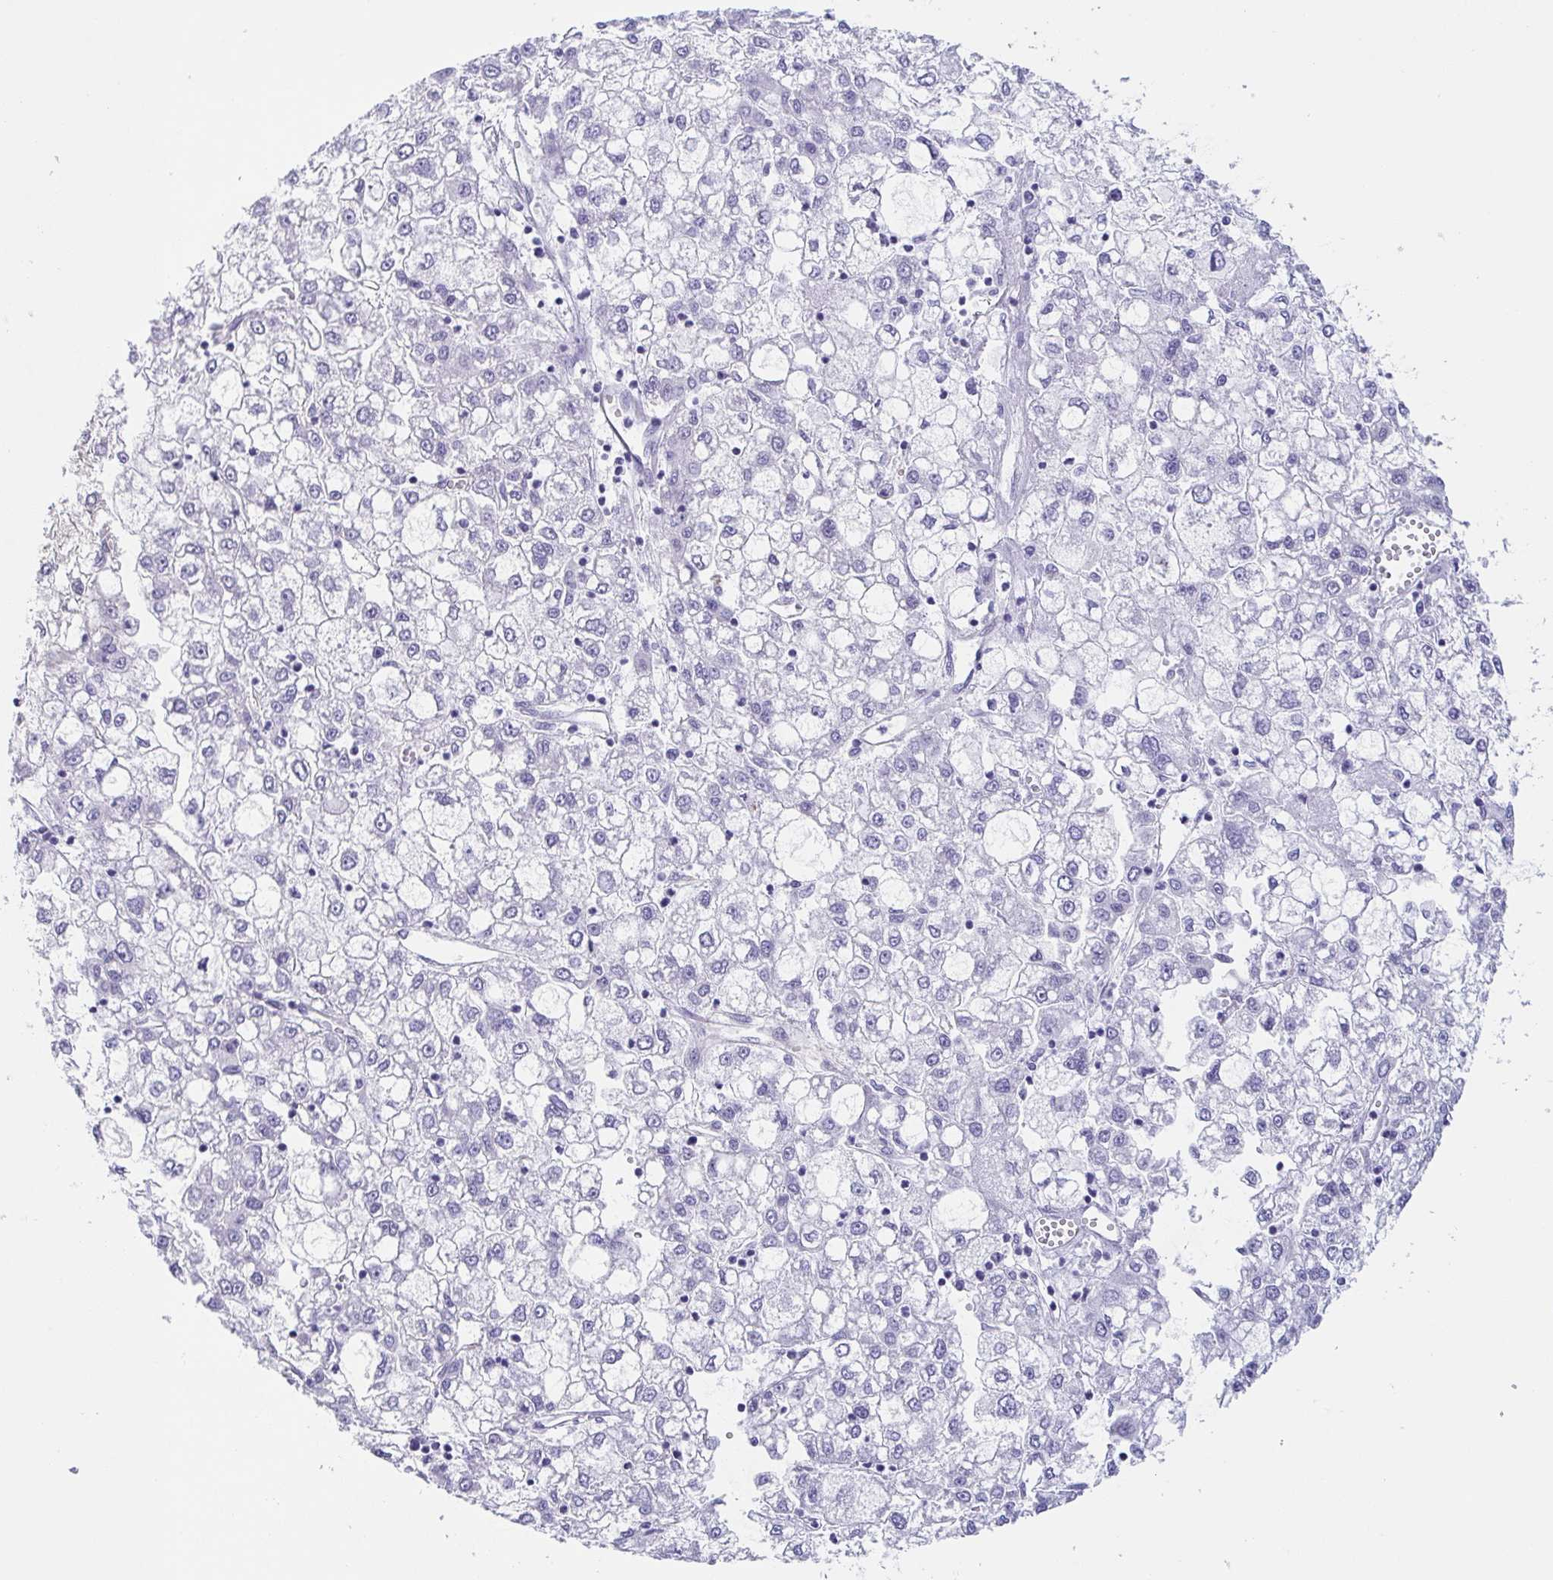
{"staining": {"intensity": "negative", "quantity": "none", "location": "none"}, "tissue": "liver cancer", "cell_type": "Tumor cells", "image_type": "cancer", "snomed": [{"axis": "morphology", "description": "Carcinoma, Hepatocellular, NOS"}, {"axis": "topography", "description": "Liver"}], "caption": "Immunohistochemistry (IHC) histopathology image of neoplastic tissue: human hepatocellular carcinoma (liver) stained with DAB (3,3'-diaminobenzidine) exhibits no significant protein staining in tumor cells.", "gene": "PRR27", "patient": {"sex": "male", "age": 40}}